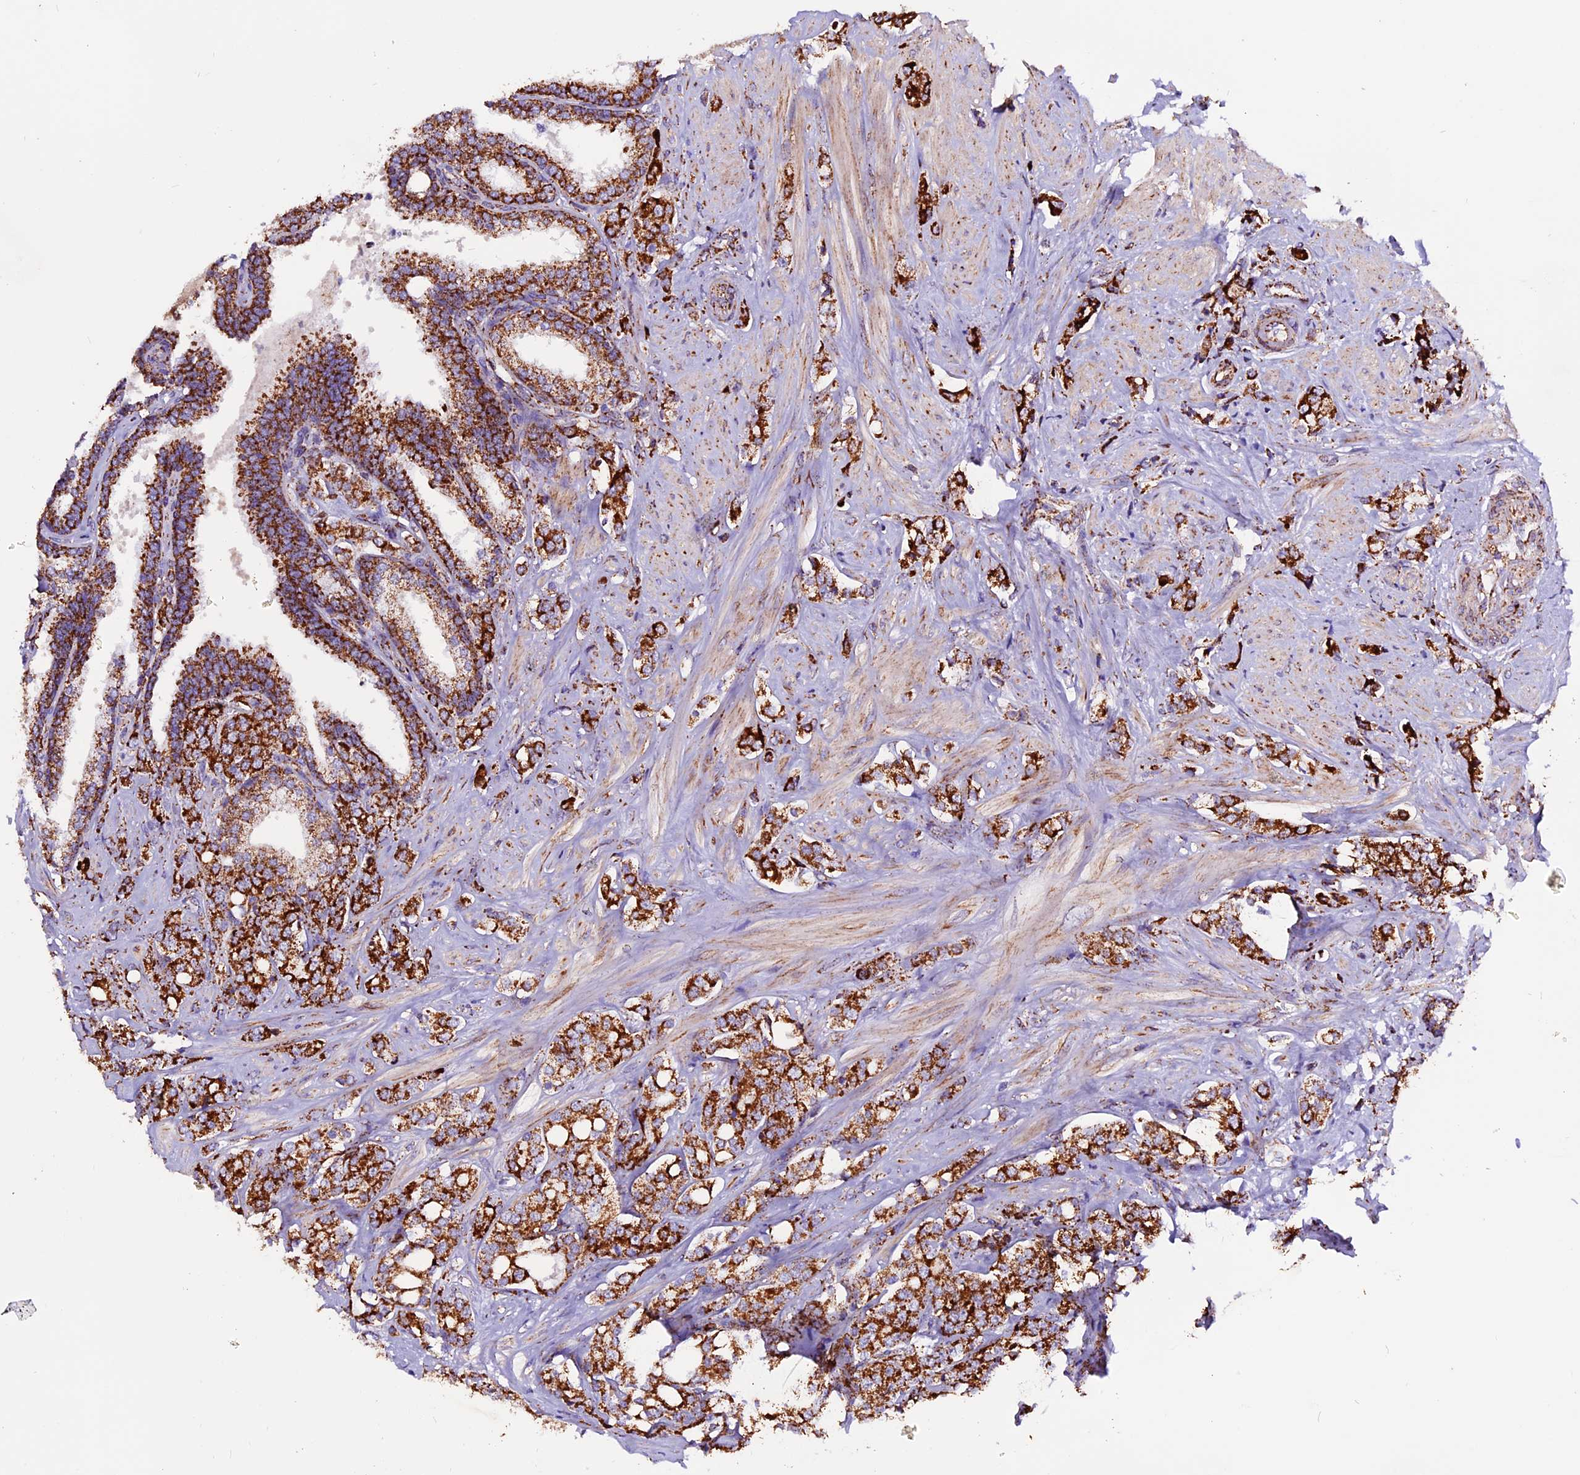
{"staining": {"intensity": "strong", "quantity": ">75%", "location": "cytoplasmic/membranous"}, "tissue": "prostate cancer", "cell_type": "Tumor cells", "image_type": "cancer", "snomed": [{"axis": "morphology", "description": "Adenocarcinoma, High grade"}, {"axis": "topography", "description": "Prostate"}], "caption": "DAB (3,3'-diaminobenzidine) immunohistochemical staining of adenocarcinoma (high-grade) (prostate) demonstrates strong cytoplasmic/membranous protein expression in about >75% of tumor cells.", "gene": "CX3CL1", "patient": {"sex": "male", "age": 62}}